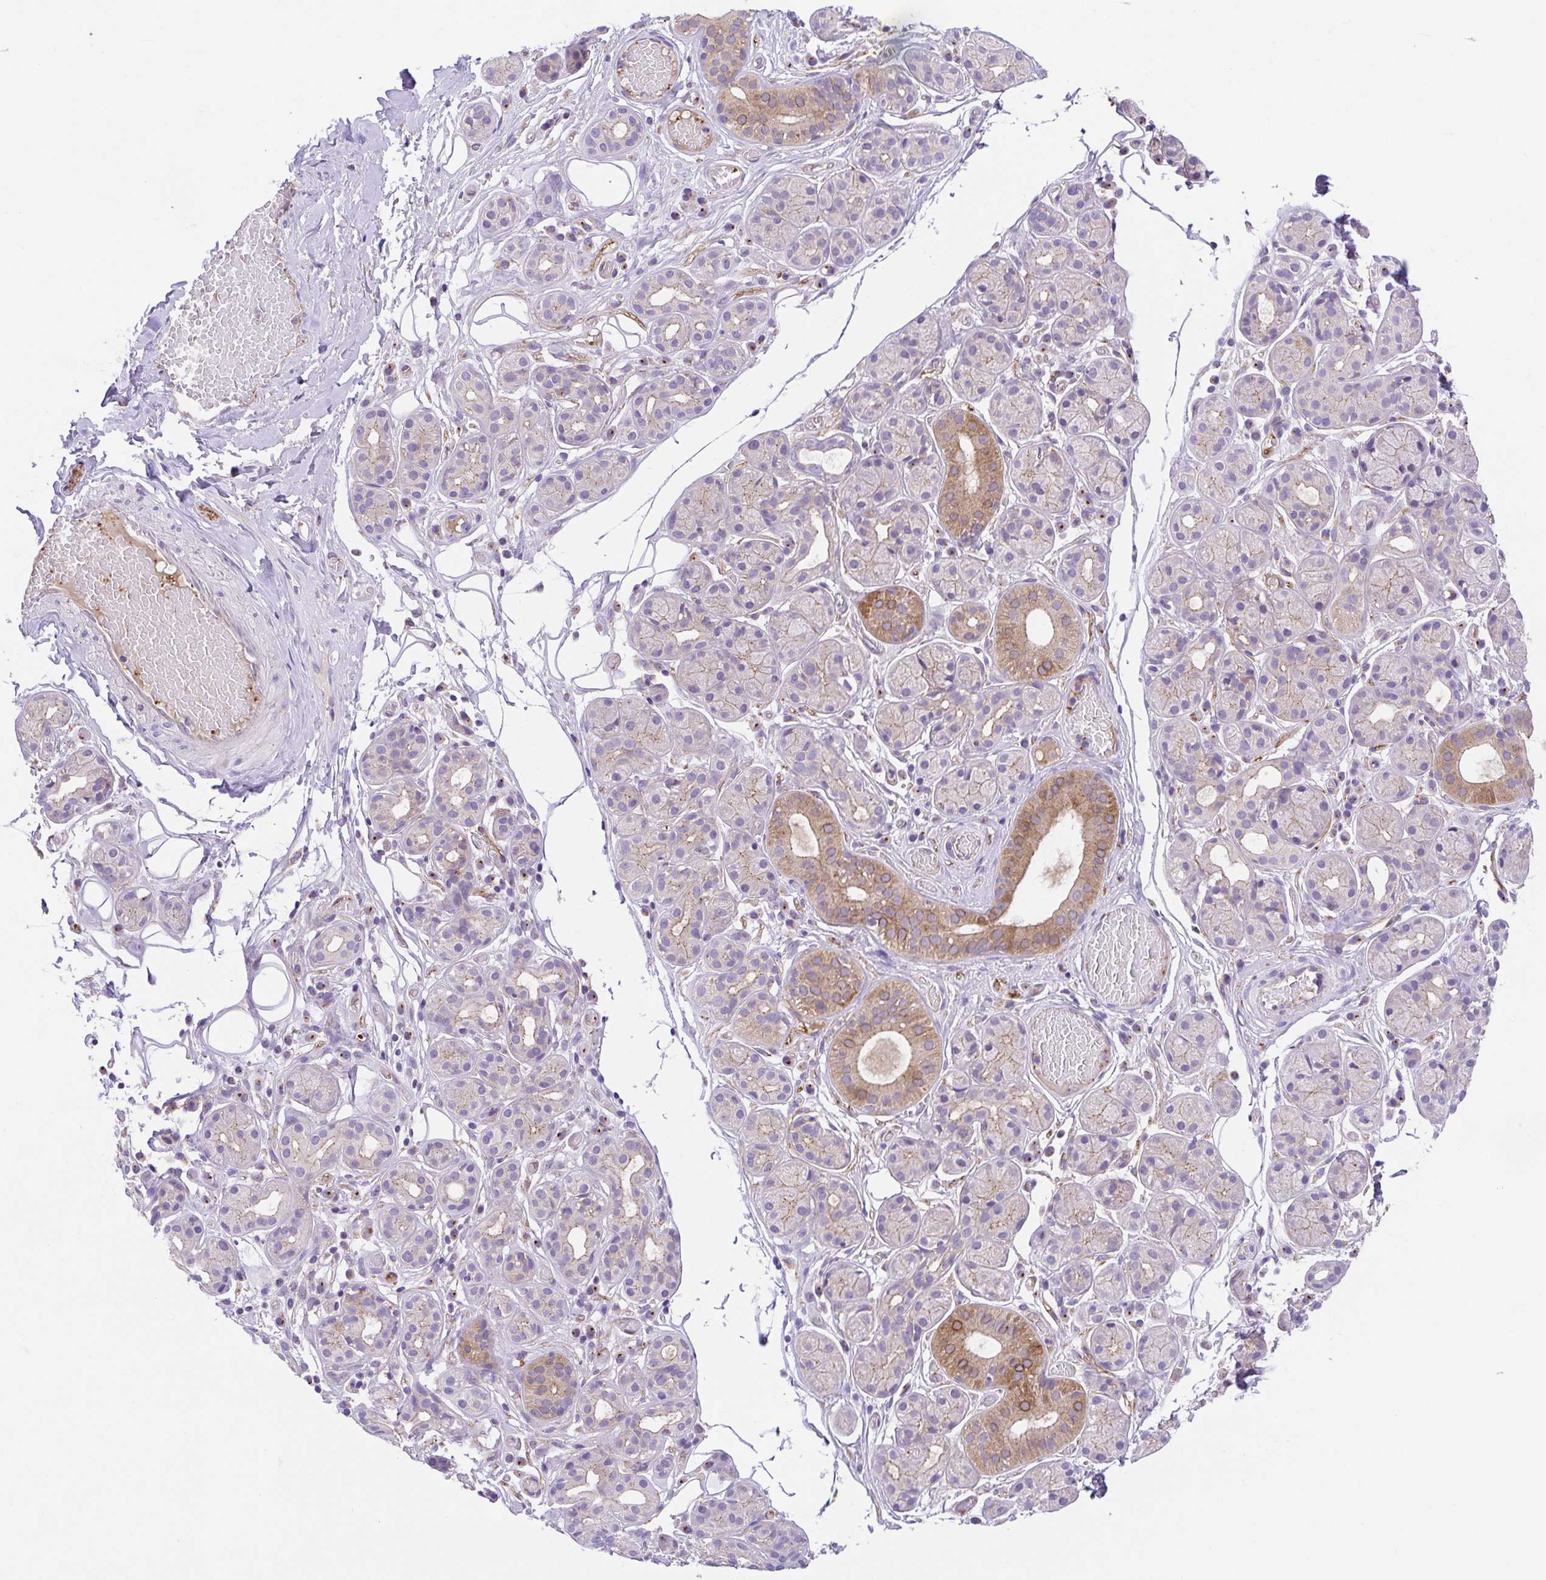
{"staining": {"intensity": "moderate", "quantity": "<25%", "location": "cytoplasmic/membranous"}, "tissue": "salivary gland", "cell_type": "Glandular cells", "image_type": "normal", "snomed": [{"axis": "morphology", "description": "Normal tissue, NOS"}, {"axis": "topography", "description": "Salivary gland"}, {"axis": "topography", "description": "Peripheral nerve tissue"}], "caption": "Immunohistochemical staining of benign human salivary gland displays <25% levels of moderate cytoplasmic/membranous protein positivity in about <25% of glandular cells.", "gene": "SLC13A1", "patient": {"sex": "male", "age": 71}}